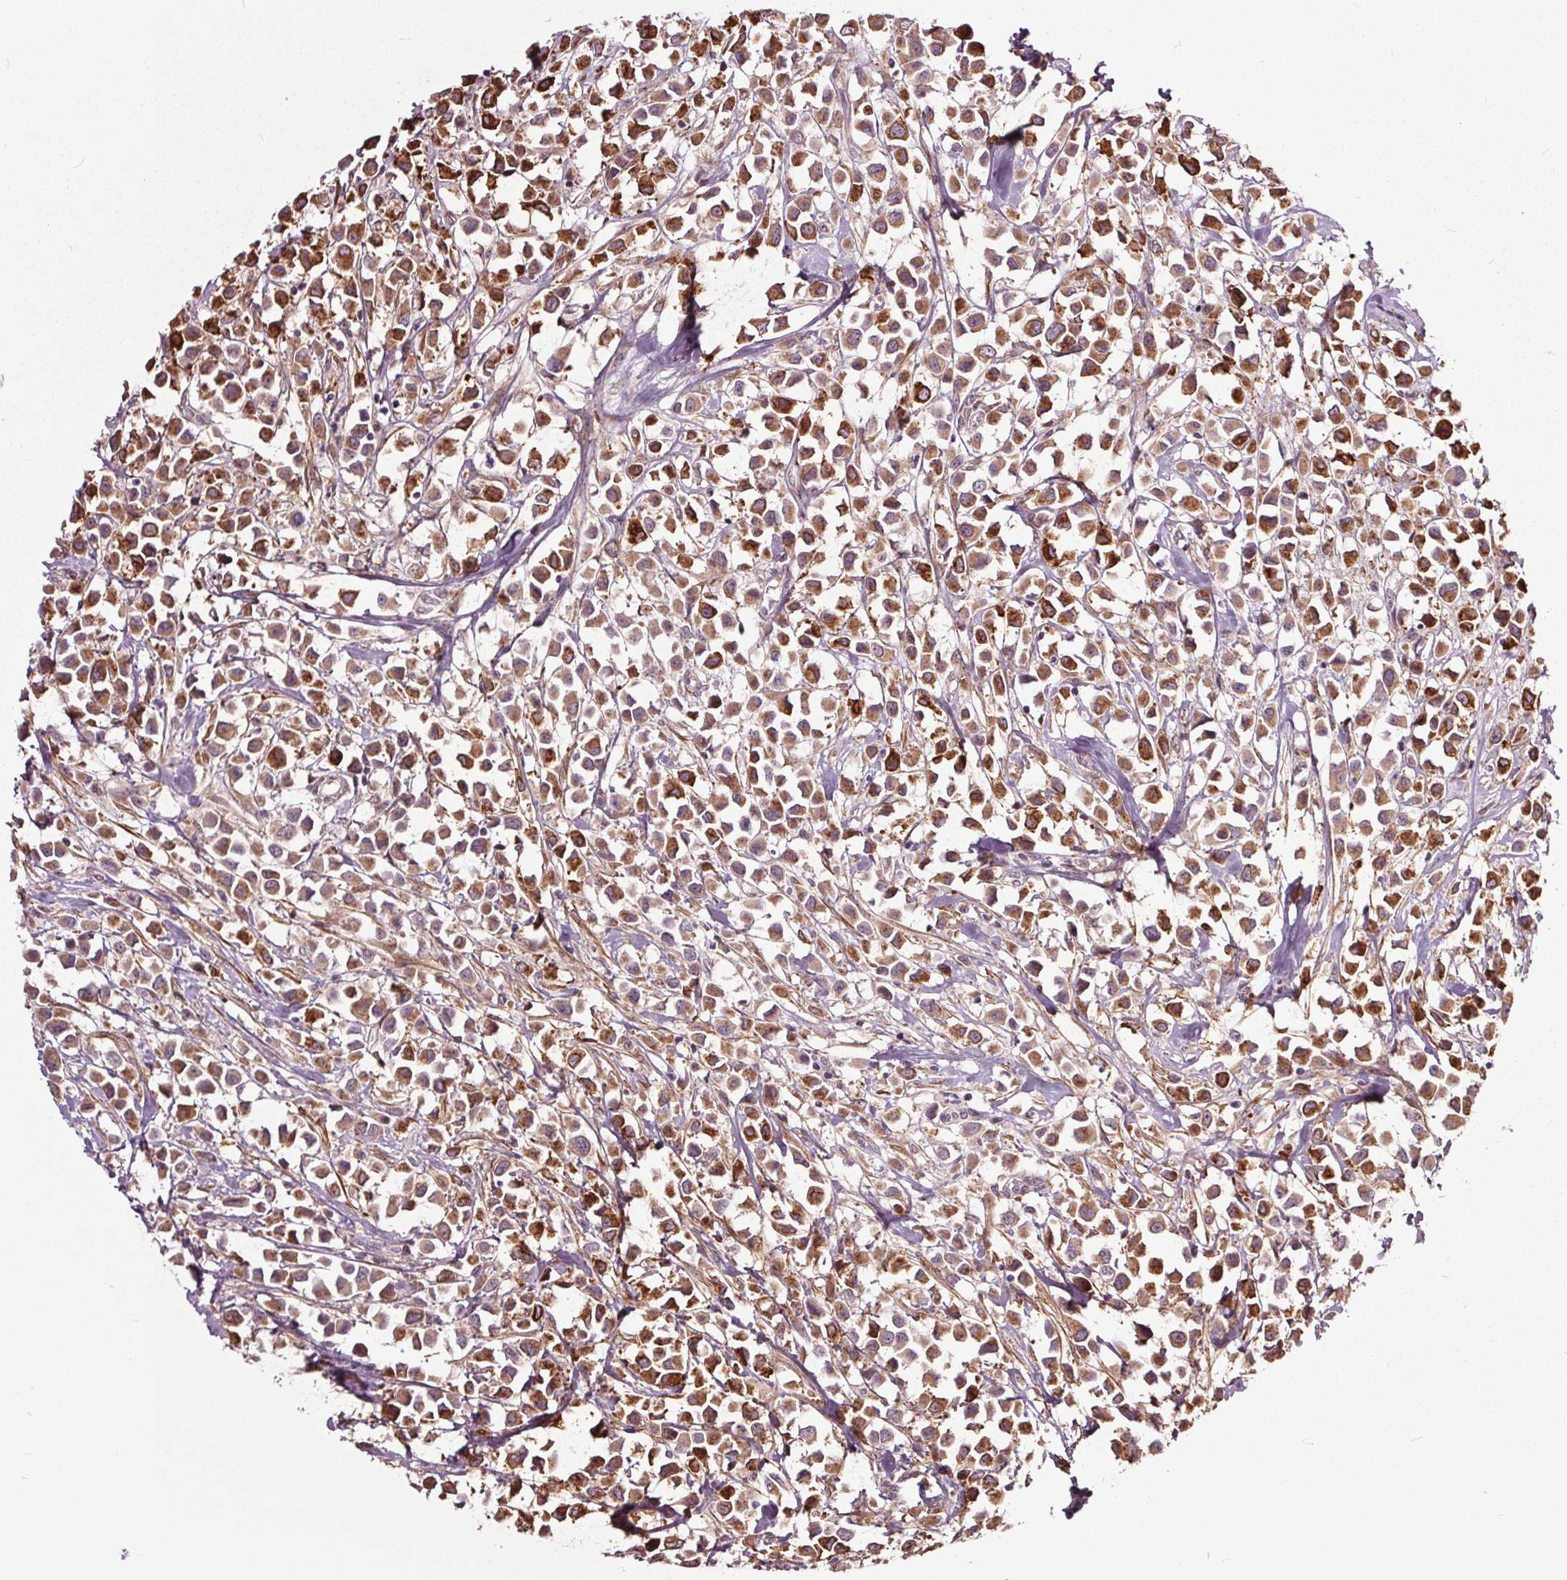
{"staining": {"intensity": "strong", "quantity": ">75%", "location": "cytoplasmic/membranous"}, "tissue": "breast cancer", "cell_type": "Tumor cells", "image_type": "cancer", "snomed": [{"axis": "morphology", "description": "Duct carcinoma"}, {"axis": "topography", "description": "Breast"}], "caption": "Strong cytoplasmic/membranous expression is seen in approximately >75% of tumor cells in breast cancer (invasive ductal carcinoma). The staining was performed using DAB (3,3'-diaminobenzidine) to visualize the protein expression in brown, while the nuclei were stained in blue with hematoxylin (Magnification: 20x).", "gene": "HAUS5", "patient": {"sex": "female", "age": 61}}